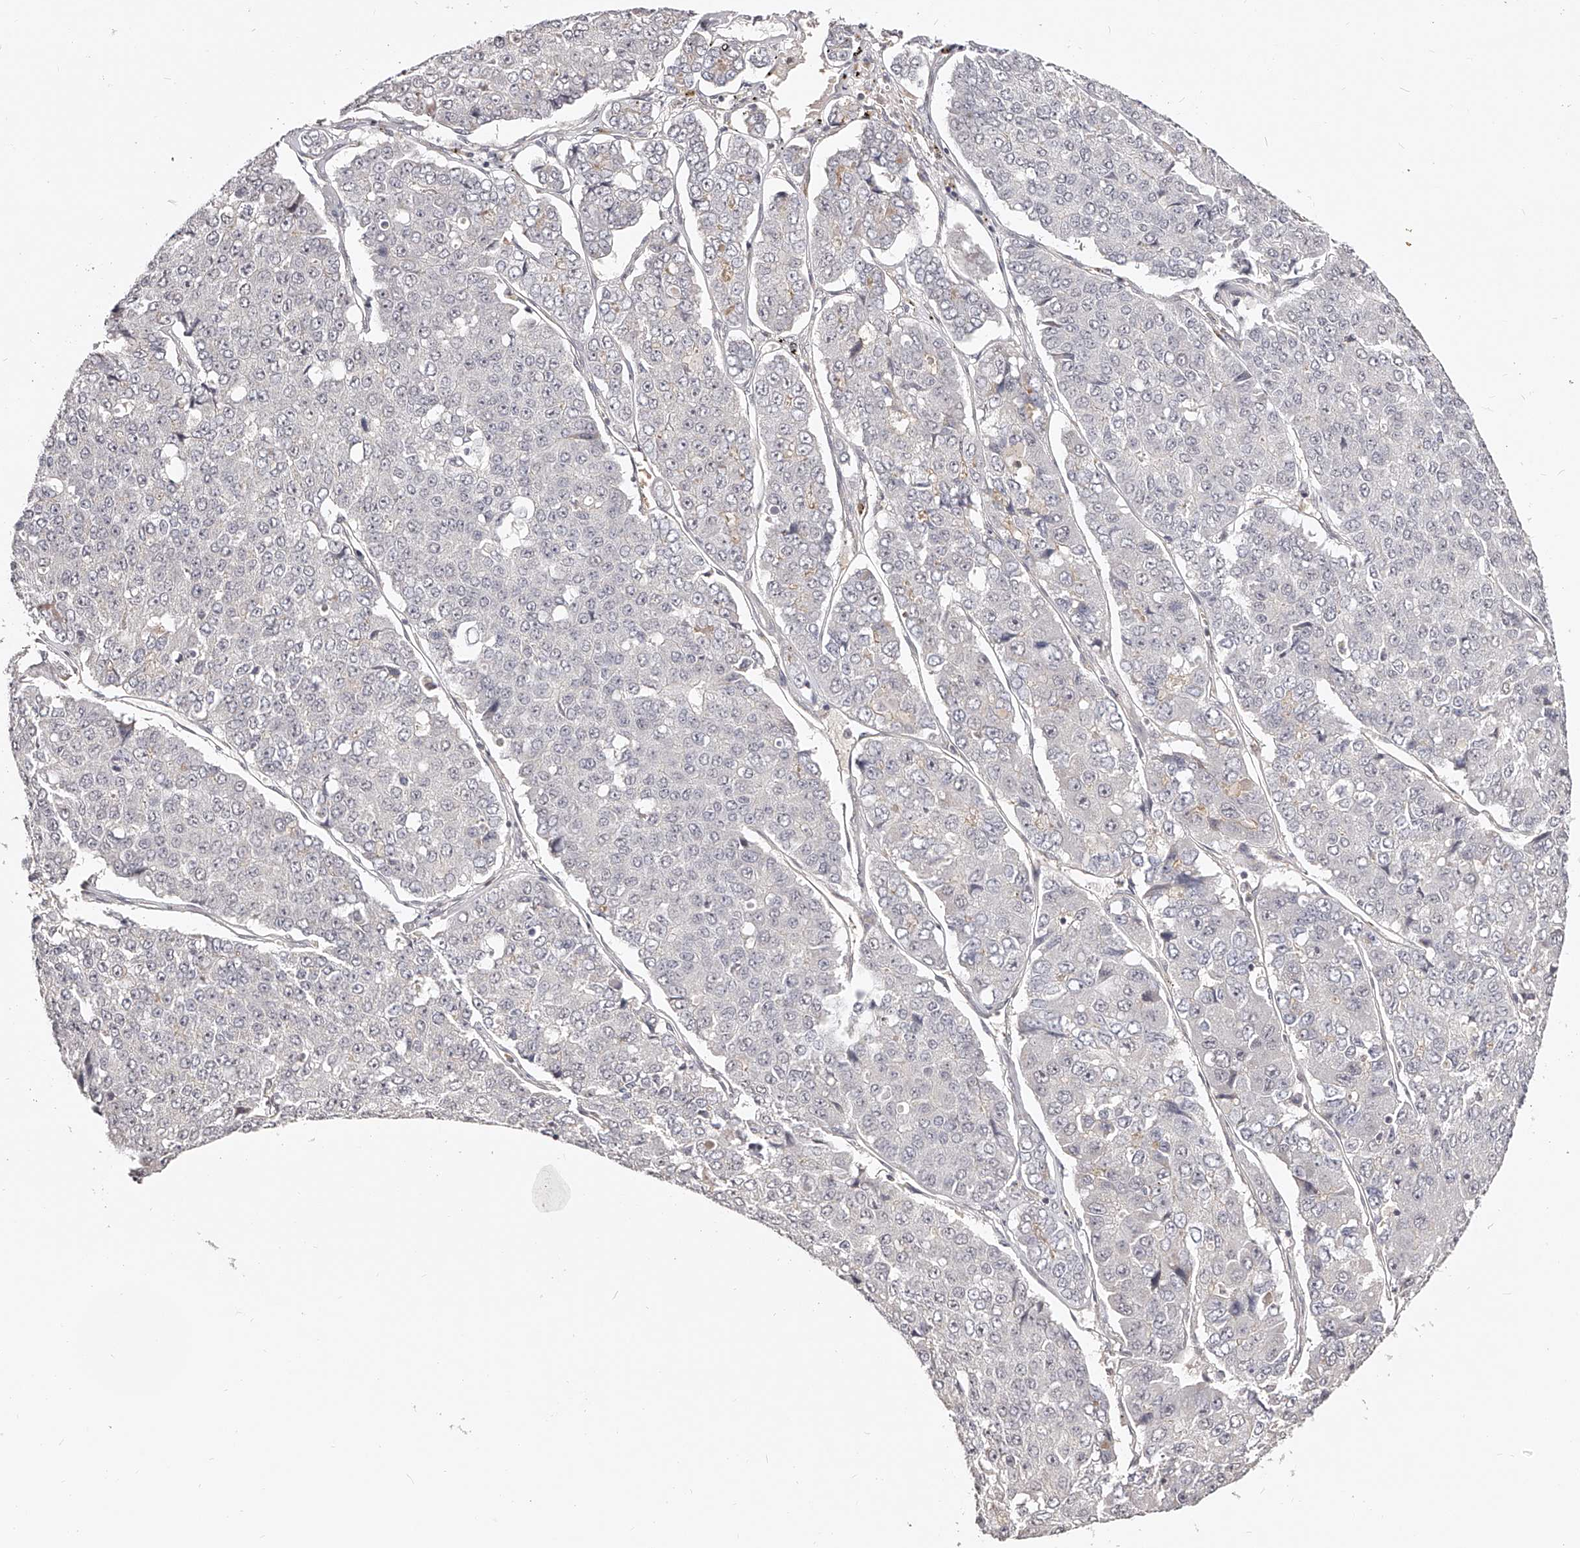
{"staining": {"intensity": "negative", "quantity": "none", "location": "none"}, "tissue": "pancreatic cancer", "cell_type": "Tumor cells", "image_type": "cancer", "snomed": [{"axis": "morphology", "description": "Adenocarcinoma, NOS"}, {"axis": "topography", "description": "Pancreas"}], "caption": "Tumor cells show no significant staining in adenocarcinoma (pancreatic).", "gene": "ZNF789", "patient": {"sex": "male", "age": 50}}